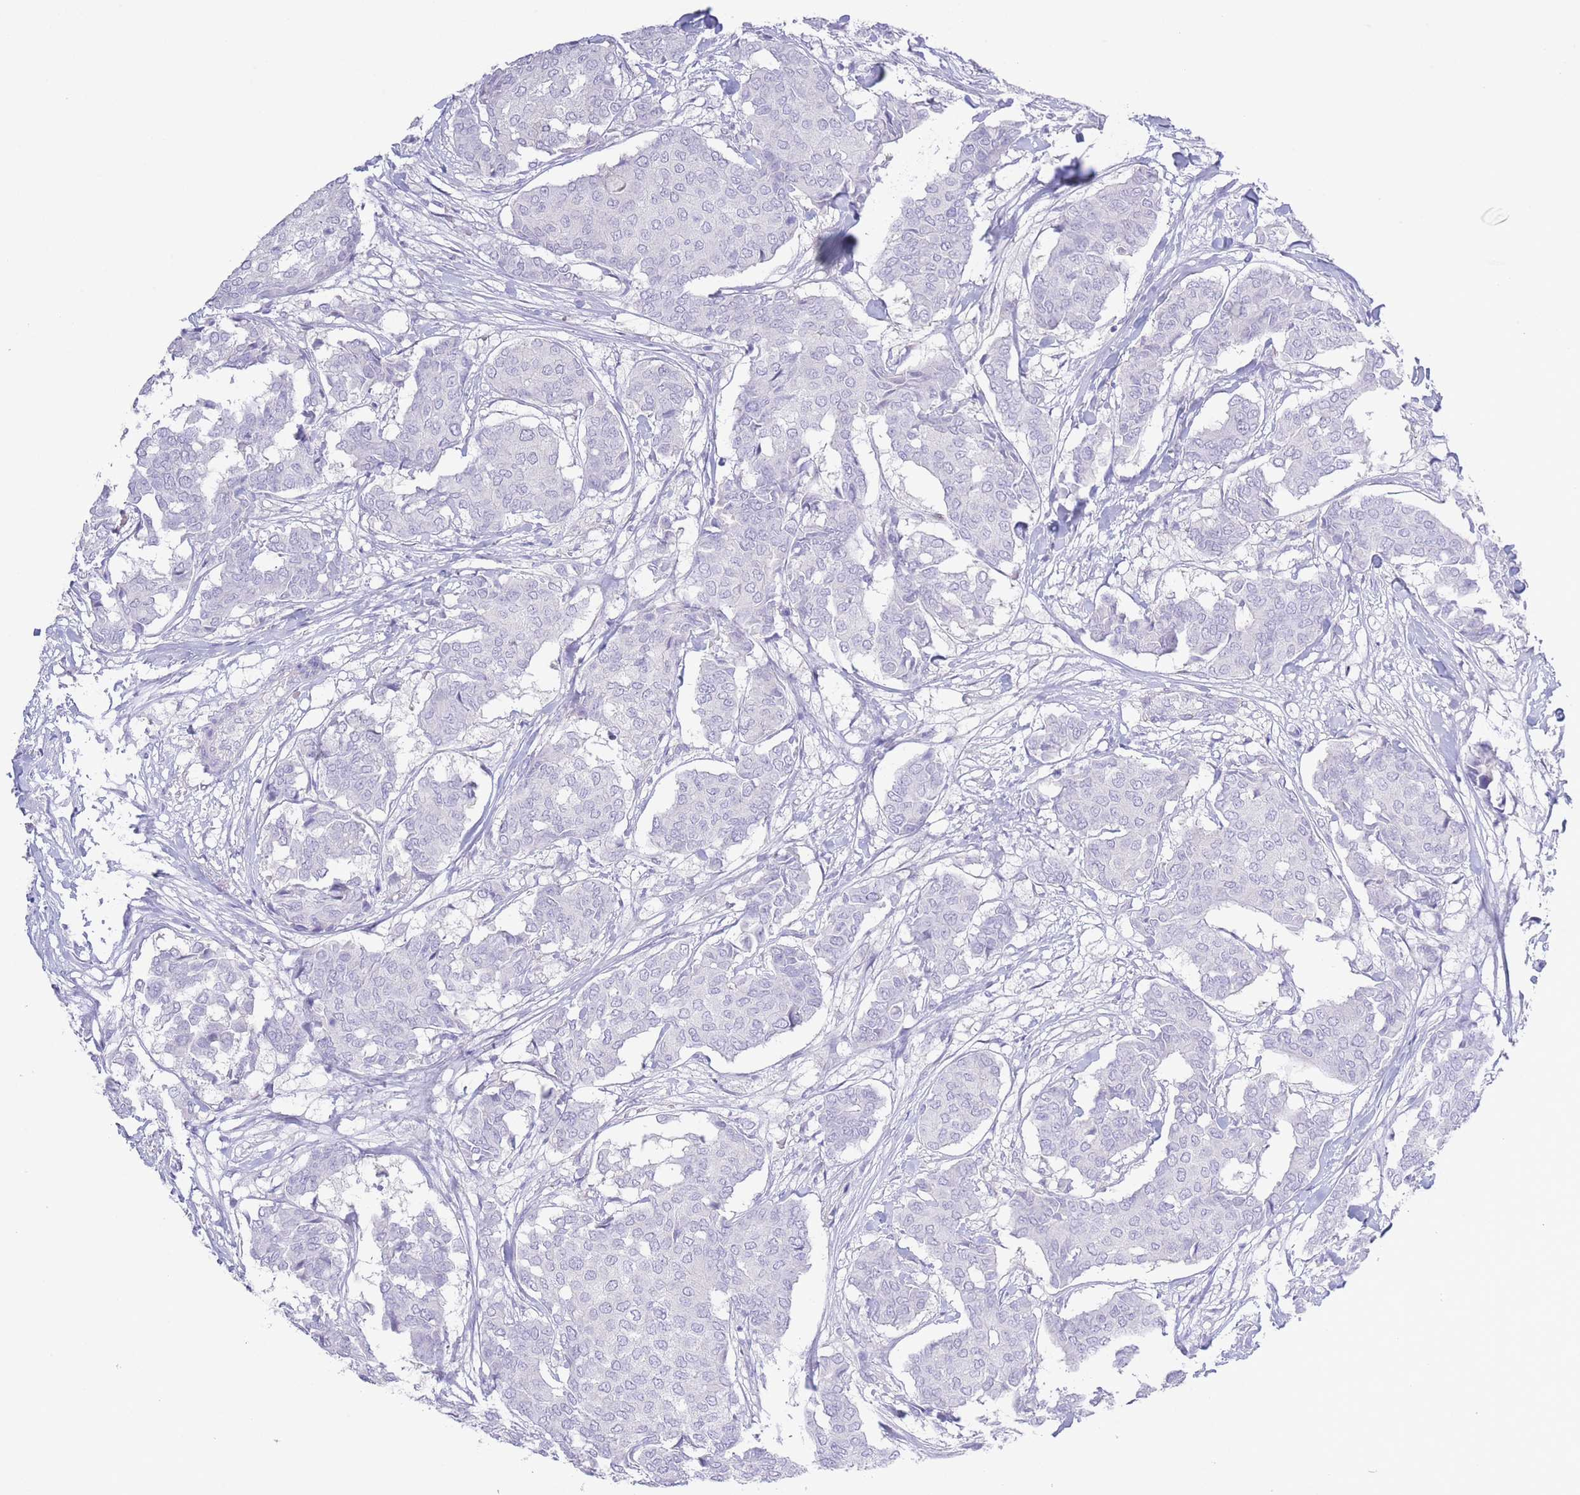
{"staining": {"intensity": "negative", "quantity": "none", "location": "none"}, "tissue": "breast cancer", "cell_type": "Tumor cells", "image_type": "cancer", "snomed": [{"axis": "morphology", "description": "Duct carcinoma"}, {"axis": "topography", "description": "Breast"}], "caption": "Immunohistochemical staining of human breast infiltrating ductal carcinoma exhibits no significant staining in tumor cells.", "gene": "PKLR", "patient": {"sex": "female", "age": 75}}